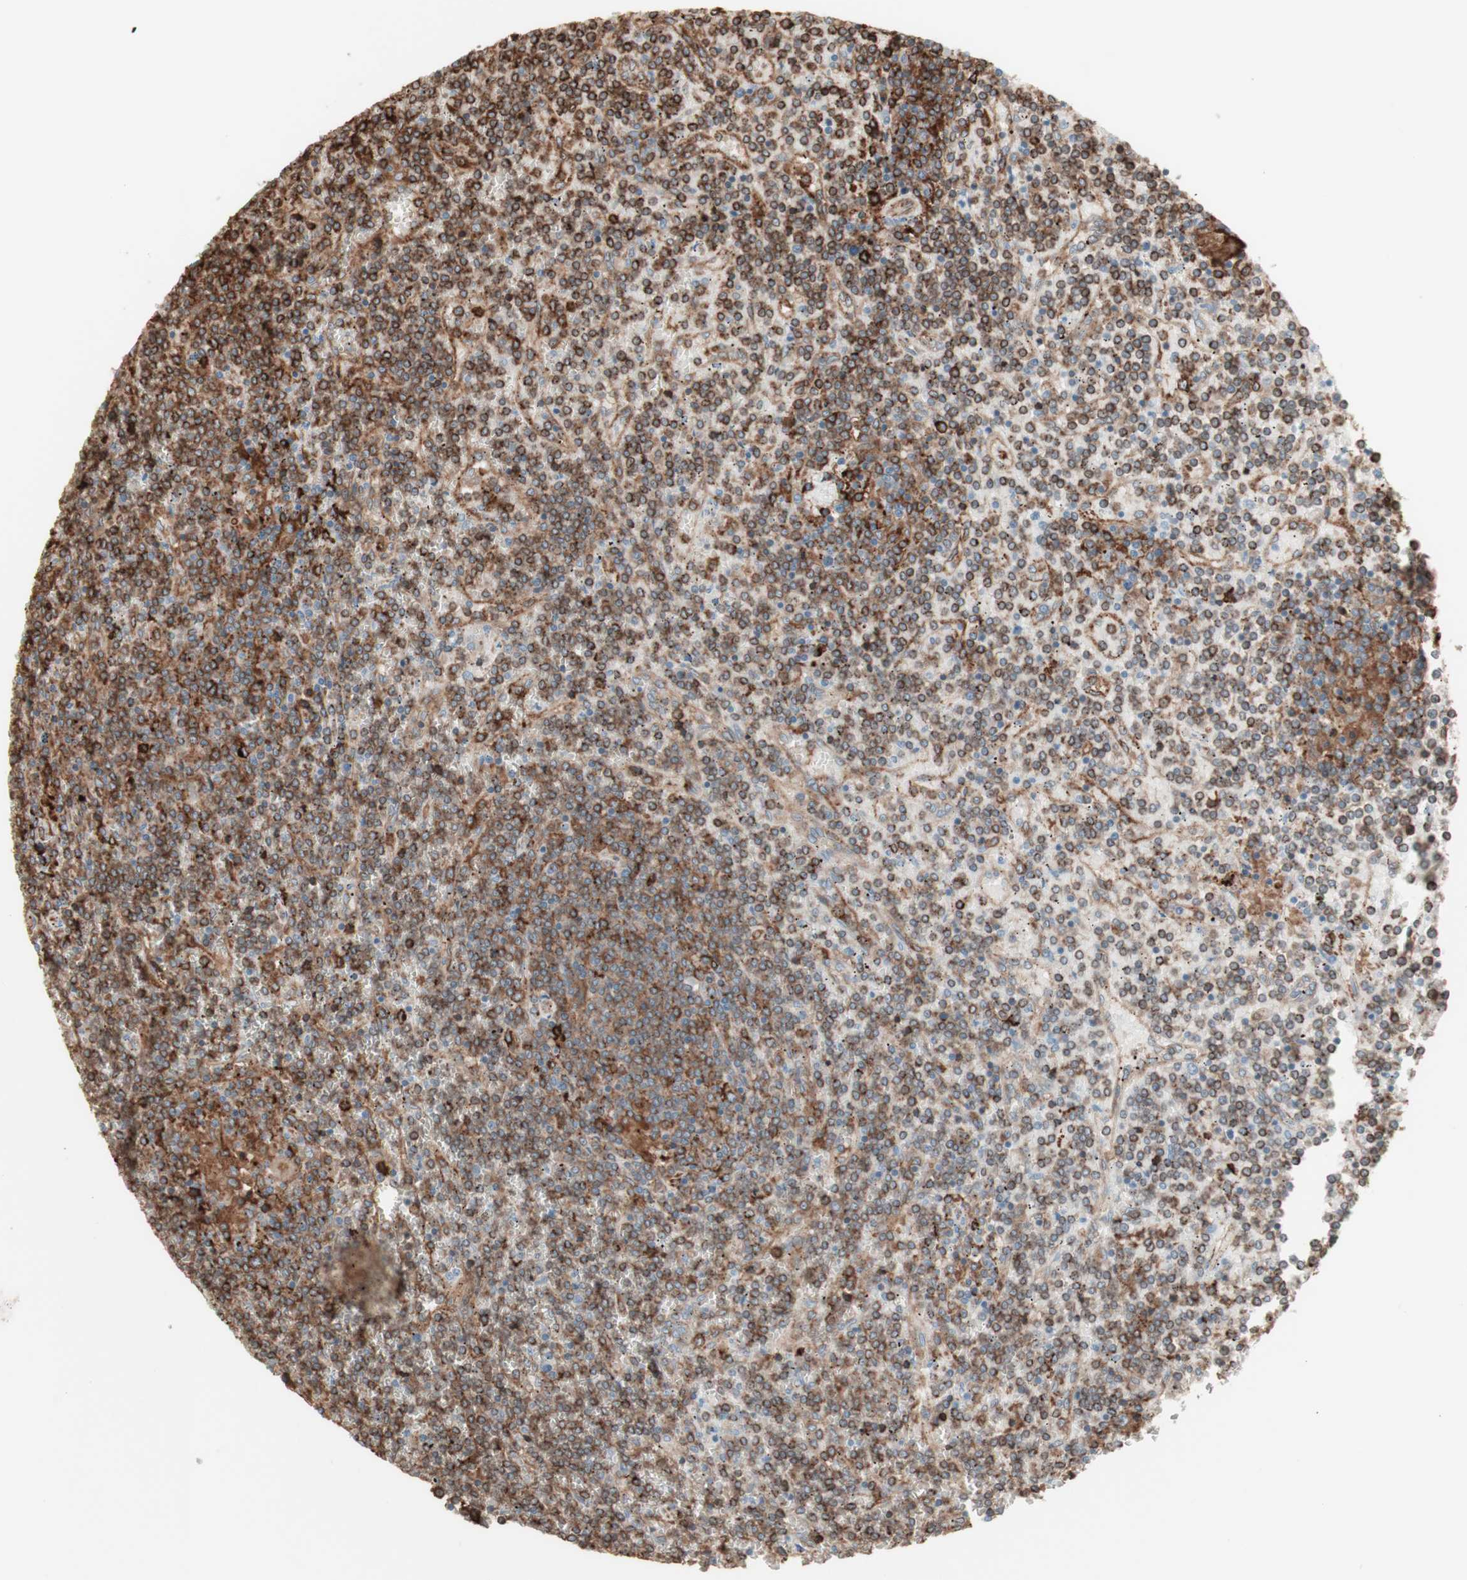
{"staining": {"intensity": "strong", "quantity": ">75%", "location": "cytoplasmic/membranous"}, "tissue": "lymphoma", "cell_type": "Tumor cells", "image_type": "cancer", "snomed": [{"axis": "morphology", "description": "Malignant lymphoma, non-Hodgkin's type, Low grade"}, {"axis": "topography", "description": "Spleen"}], "caption": "The immunohistochemical stain highlights strong cytoplasmic/membranous staining in tumor cells of low-grade malignant lymphoma, non-Hodgkin's type tissue.", "gene": "HLA-DPB1", "patient": {"sex": "female", "age": 19}}